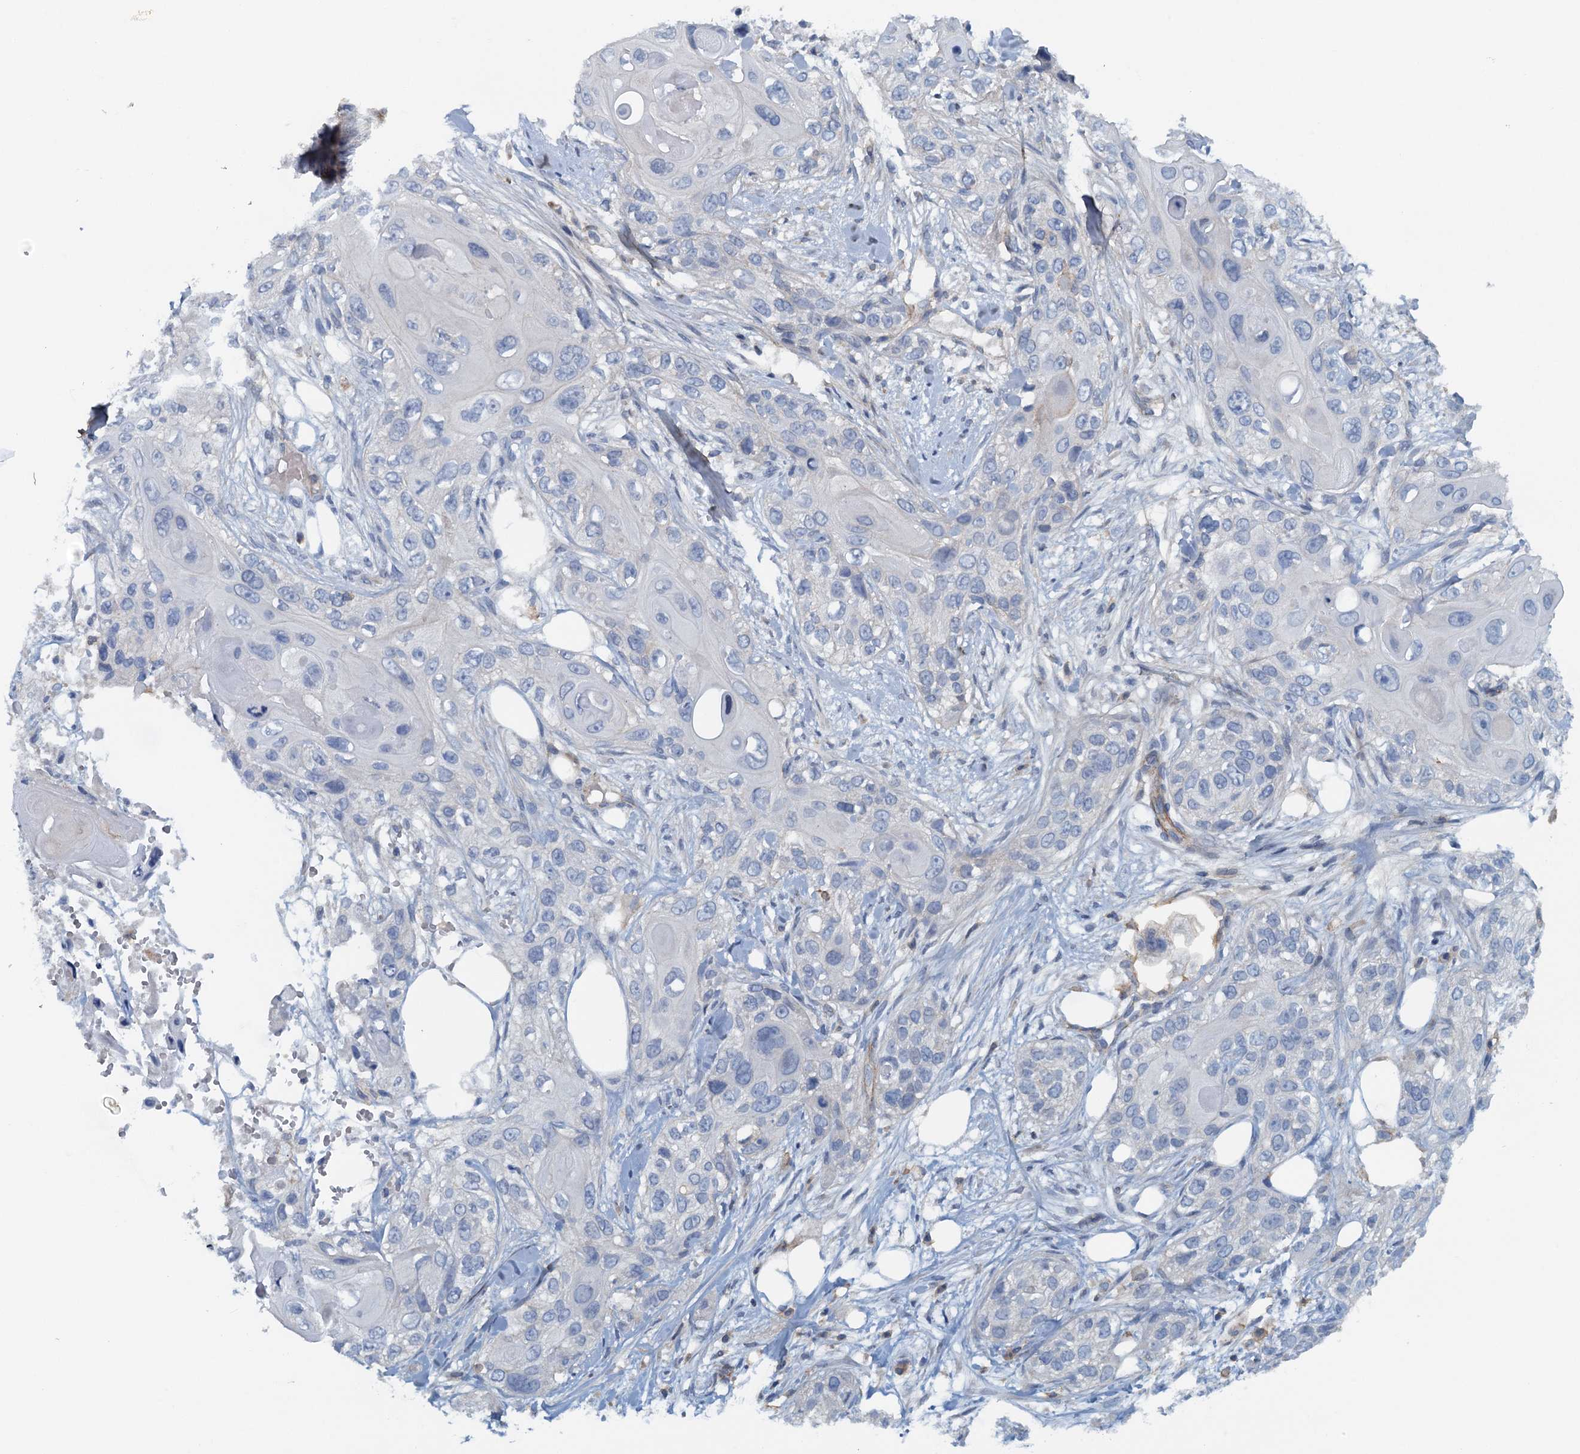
{"staining": {"intensity": "negative", "quantity": "none", "location": "none"}, "tissue": "skin cancer", "cell_type": "Tumor cells", "image_type": "cancer", "snomed": [{"axis": "morphology", "description": "Normal tissue, NOS"}, {"axis": "morphology", "description": "Squamous cell carcinoma, NOS"}, {"axis": "topography", "description": "Skin"}], "caption": "The immunohistochemistry image has no significant positivity in tumor cells of skin cancer tissue.", "gene": "THAP10", "patient": {"sex": "male", "age": 72}}